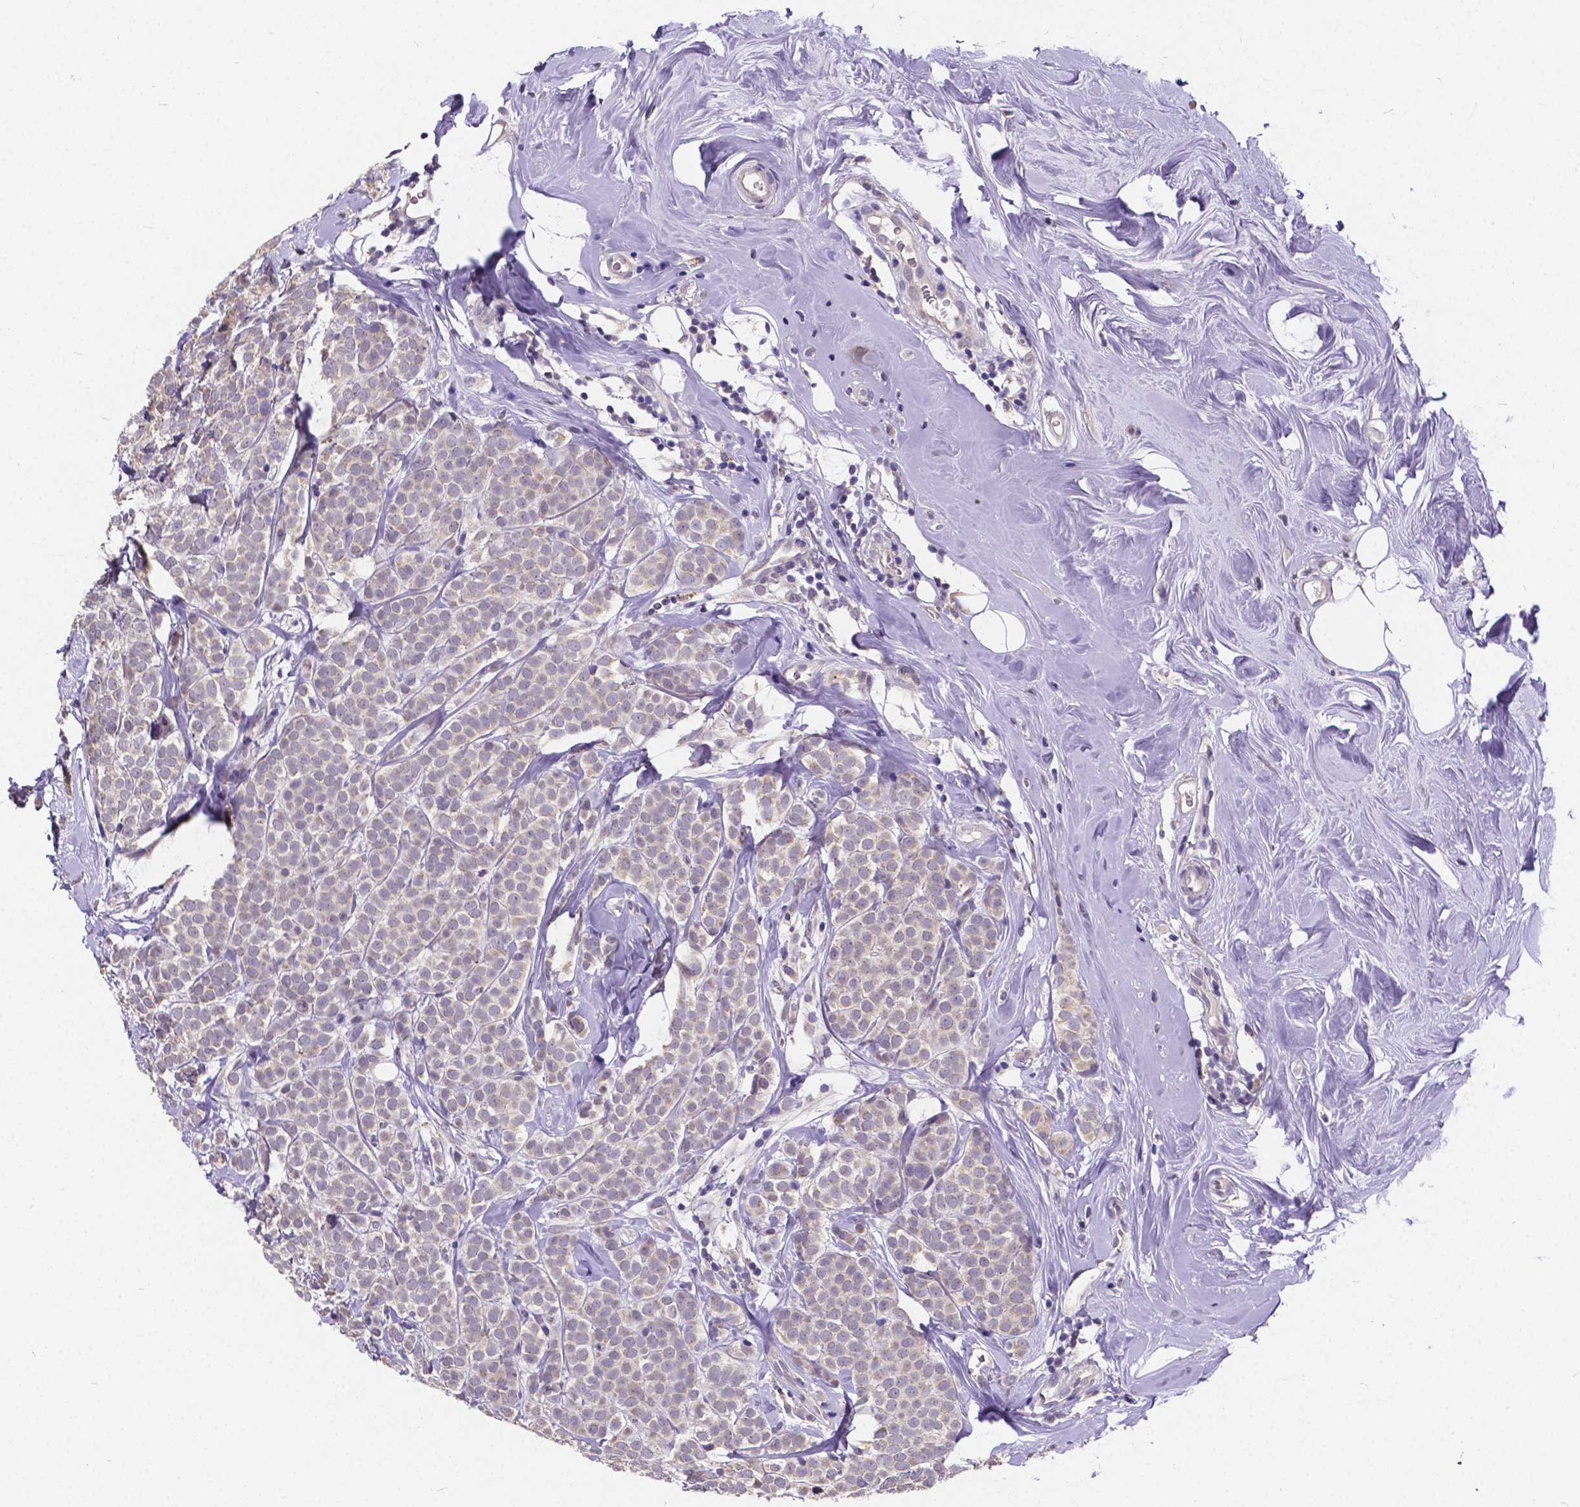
{"staining": {"intensity": "weak", "quantity": "<25%", "location": "cytoplasmic/membranous"}, "tissue": "breast cancer", "cell_type": "Tumor cells", "image_type": "cancer", "snomed": [{"axis": "morphology", "description": "Lobular carcinoma"}, {"axis": "topography", "description": "Breast"}], "caption": "Breast lobular carcinoma was stained to show a protein in brown. There is no significant expression in tumor cells. (DAB immunohistochemistry visualized using brightfield microscopy, high magnification).", "gene": "CTNNA2", "patient": {"sex": "female", "age": 49}}